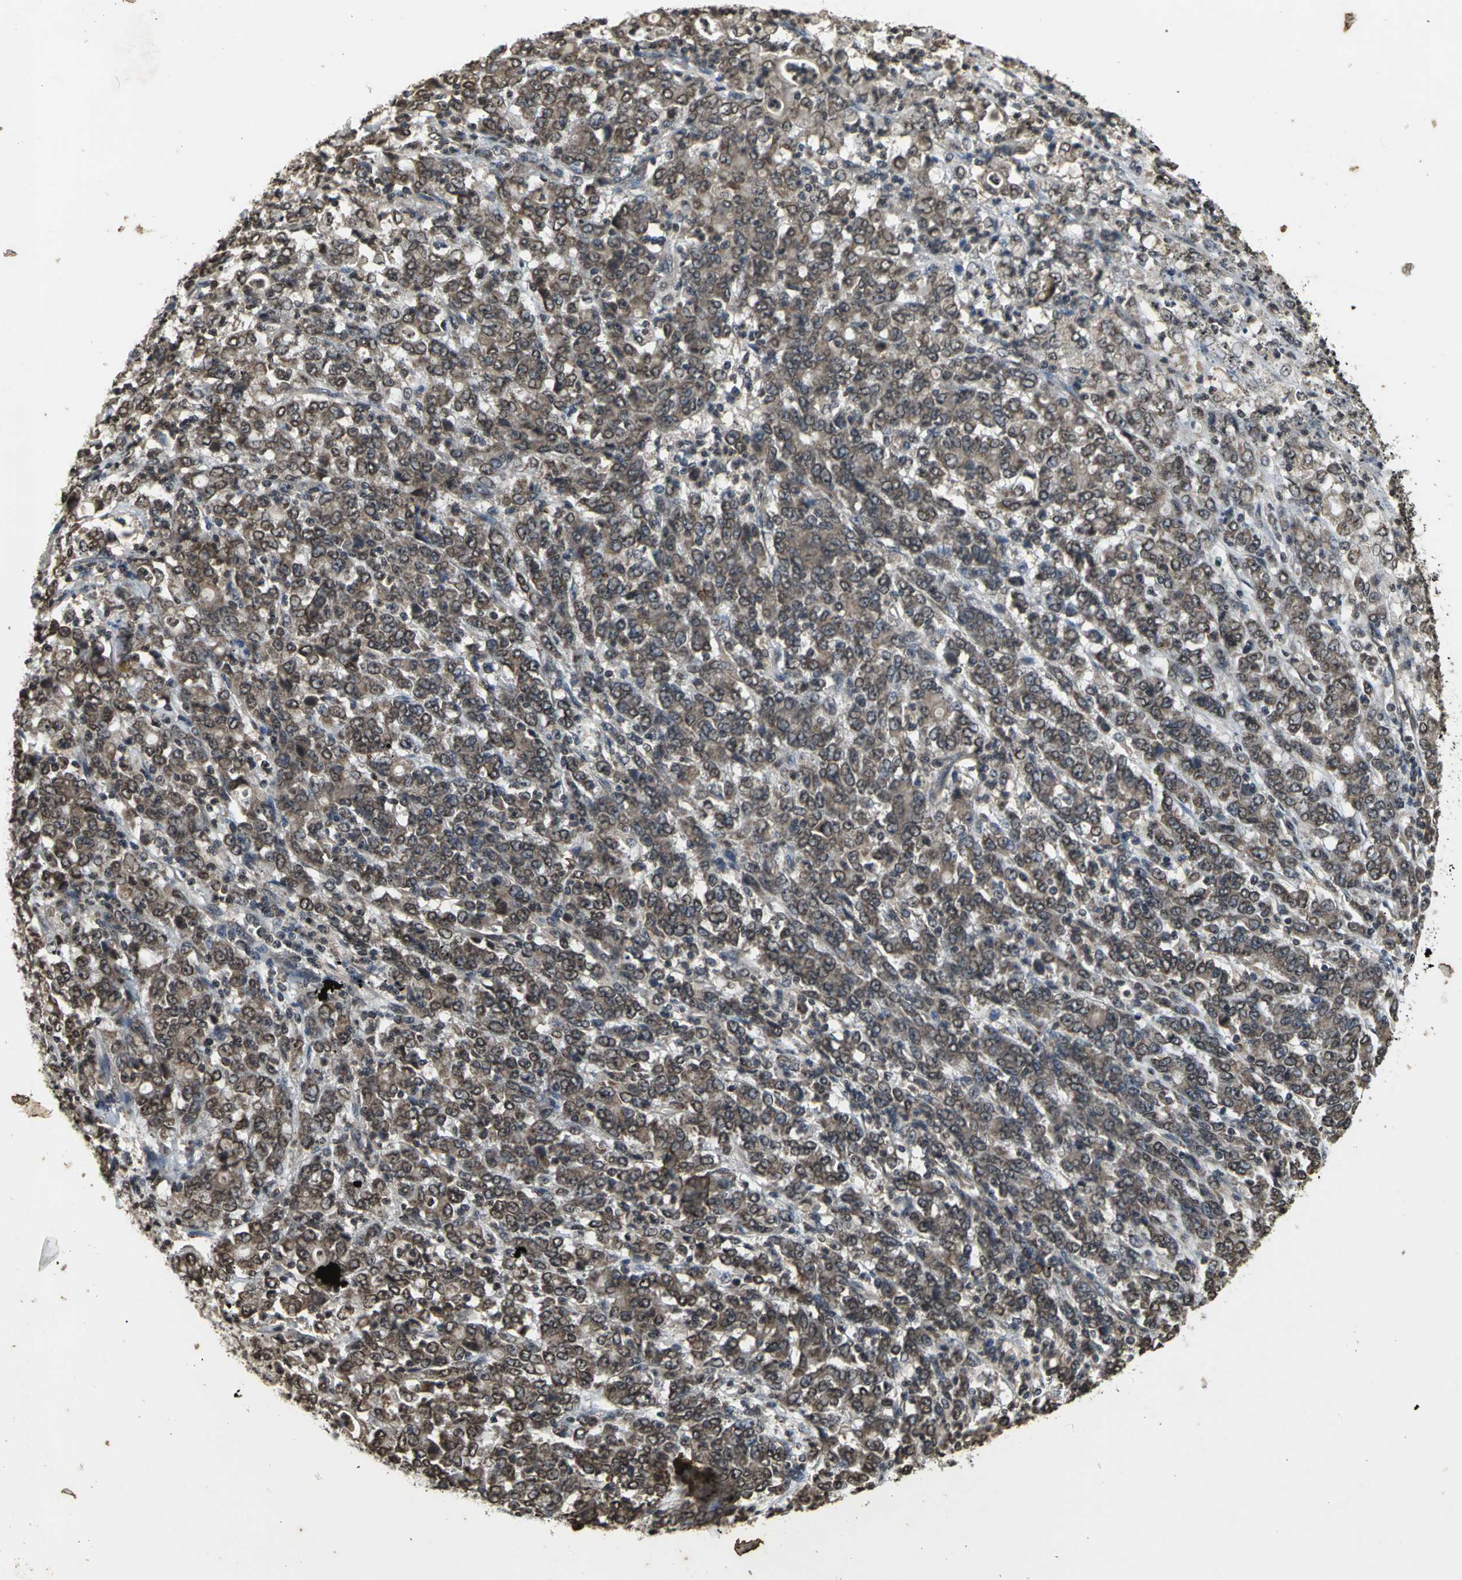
{"staining": {"intensity": "moderate", "quantity": ">75%", "location": "cytoplasmic/membranous,nuclear"}, "tissue": "stomach cancer", "cell_type": "Tumor cells", "image_type": "cancer", "snomed": [{"axis": "morphology", "description": "Adenocarcinoma, NOS"}, {"axis": "topography", "description": "Stomach, lower"}], "caption": "DAB immunohistochemical staining of stomach cancer (adenocarcinoma) displays moderate cytoplasmic/membranous and nuclear protein staining in approximately >75% of tumor cells.", "gene": "AHR", "patient": {"sex": "female", "age": 71}}